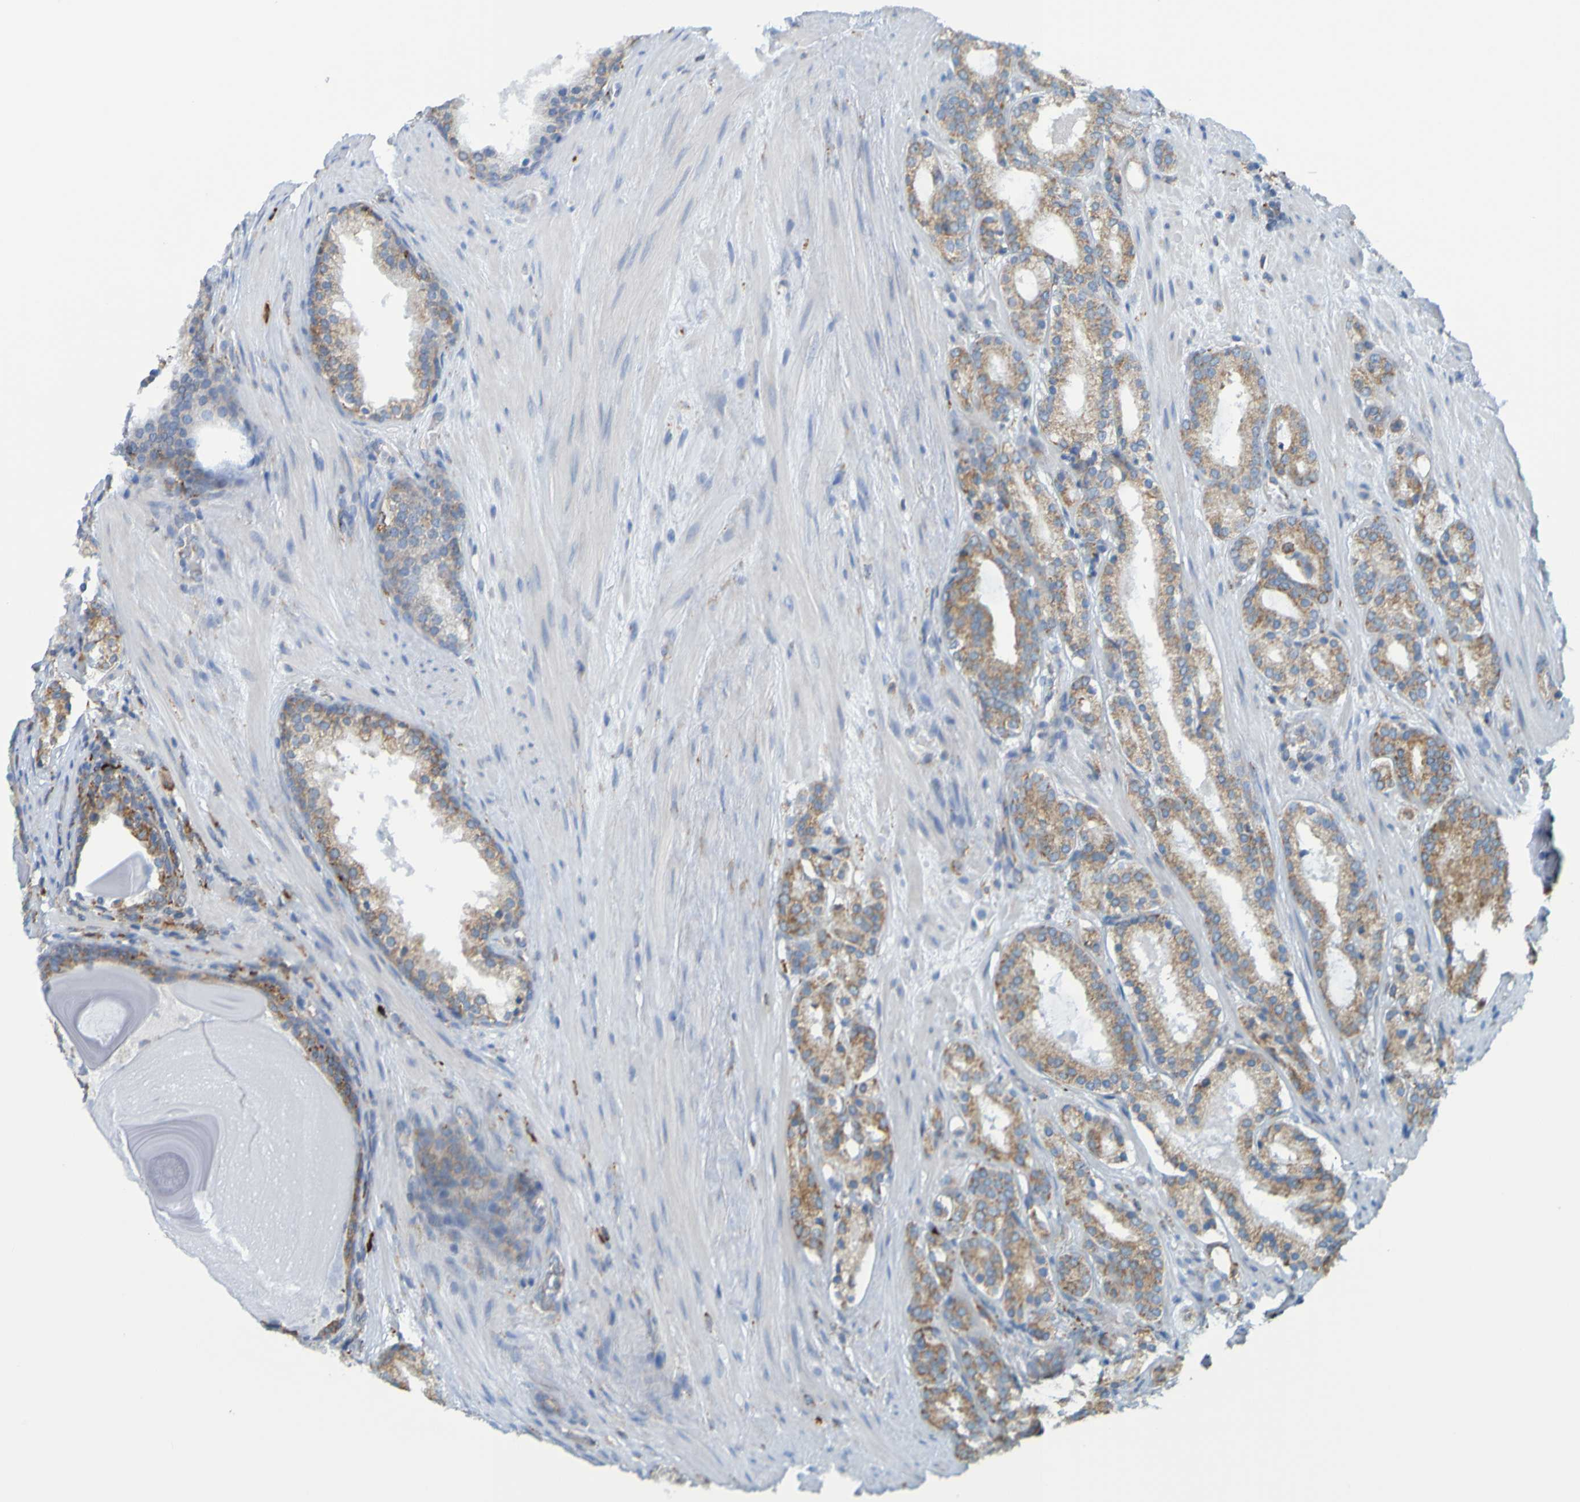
{"staining": {"intensity": "weak", "quantity": ">75%", "location": "cytoplasmic/membranous"}, "tissue": "prostate cancer", "cell_type": "Tumor cells", "image_type": "cancer", "snomed": [{"axis": "morphology", "description": "Adenocarcinoma, High grade"}, {"axis": "topography", "description": "Prostate"}], "caption": "Brown immunohistochemical staining in prostate cancer shows weak cytoplasmic/membranous staining in approximately >75% of tumor cells.", "gene": "SSR1", "patient": {"sex": "male", "age": 64}}